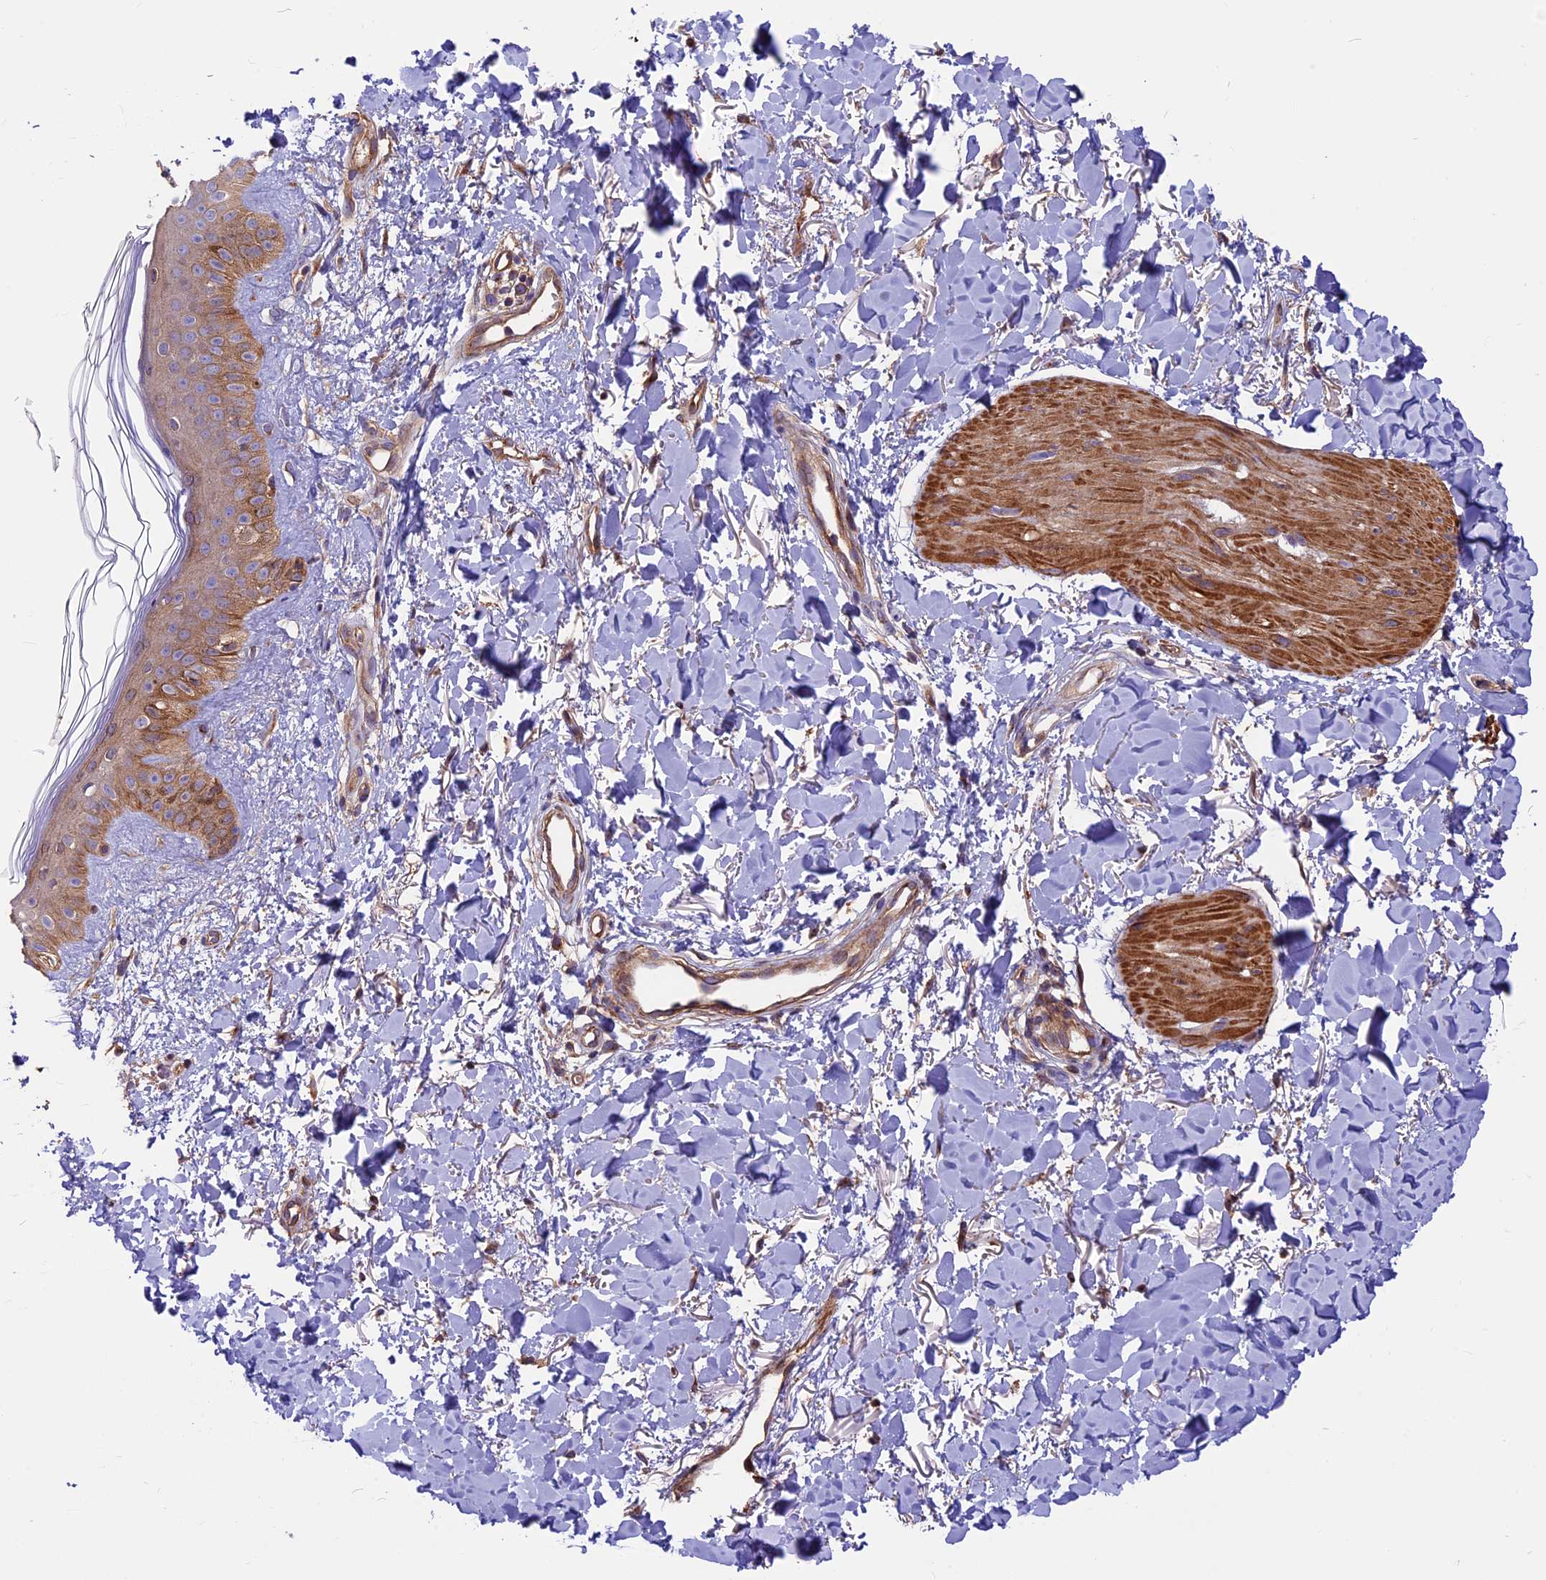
{"staining": {"intensity": "weak", "quantity": "25%-75%", "location": "cytoplasmic/membranous"}, "tissue": "skin", "cell_type": "Fibroblasts", "image_type": "normal", "snomed": [{"axis": "morphology", "description": "Normal tissue, NOS"}, {"axis": "topography", "description": "Skin"}], "caption": "An immunohistochemistry photomicrograph of normal tissue is shown. Protein staining in brown labels weak cytoplasmic/membranous positivity in skin within fibroblasts. (IHC, brightfield microscopy, high magnification).", "gene": "ANO3", "patient": {"sex": "female", "age": 58}}